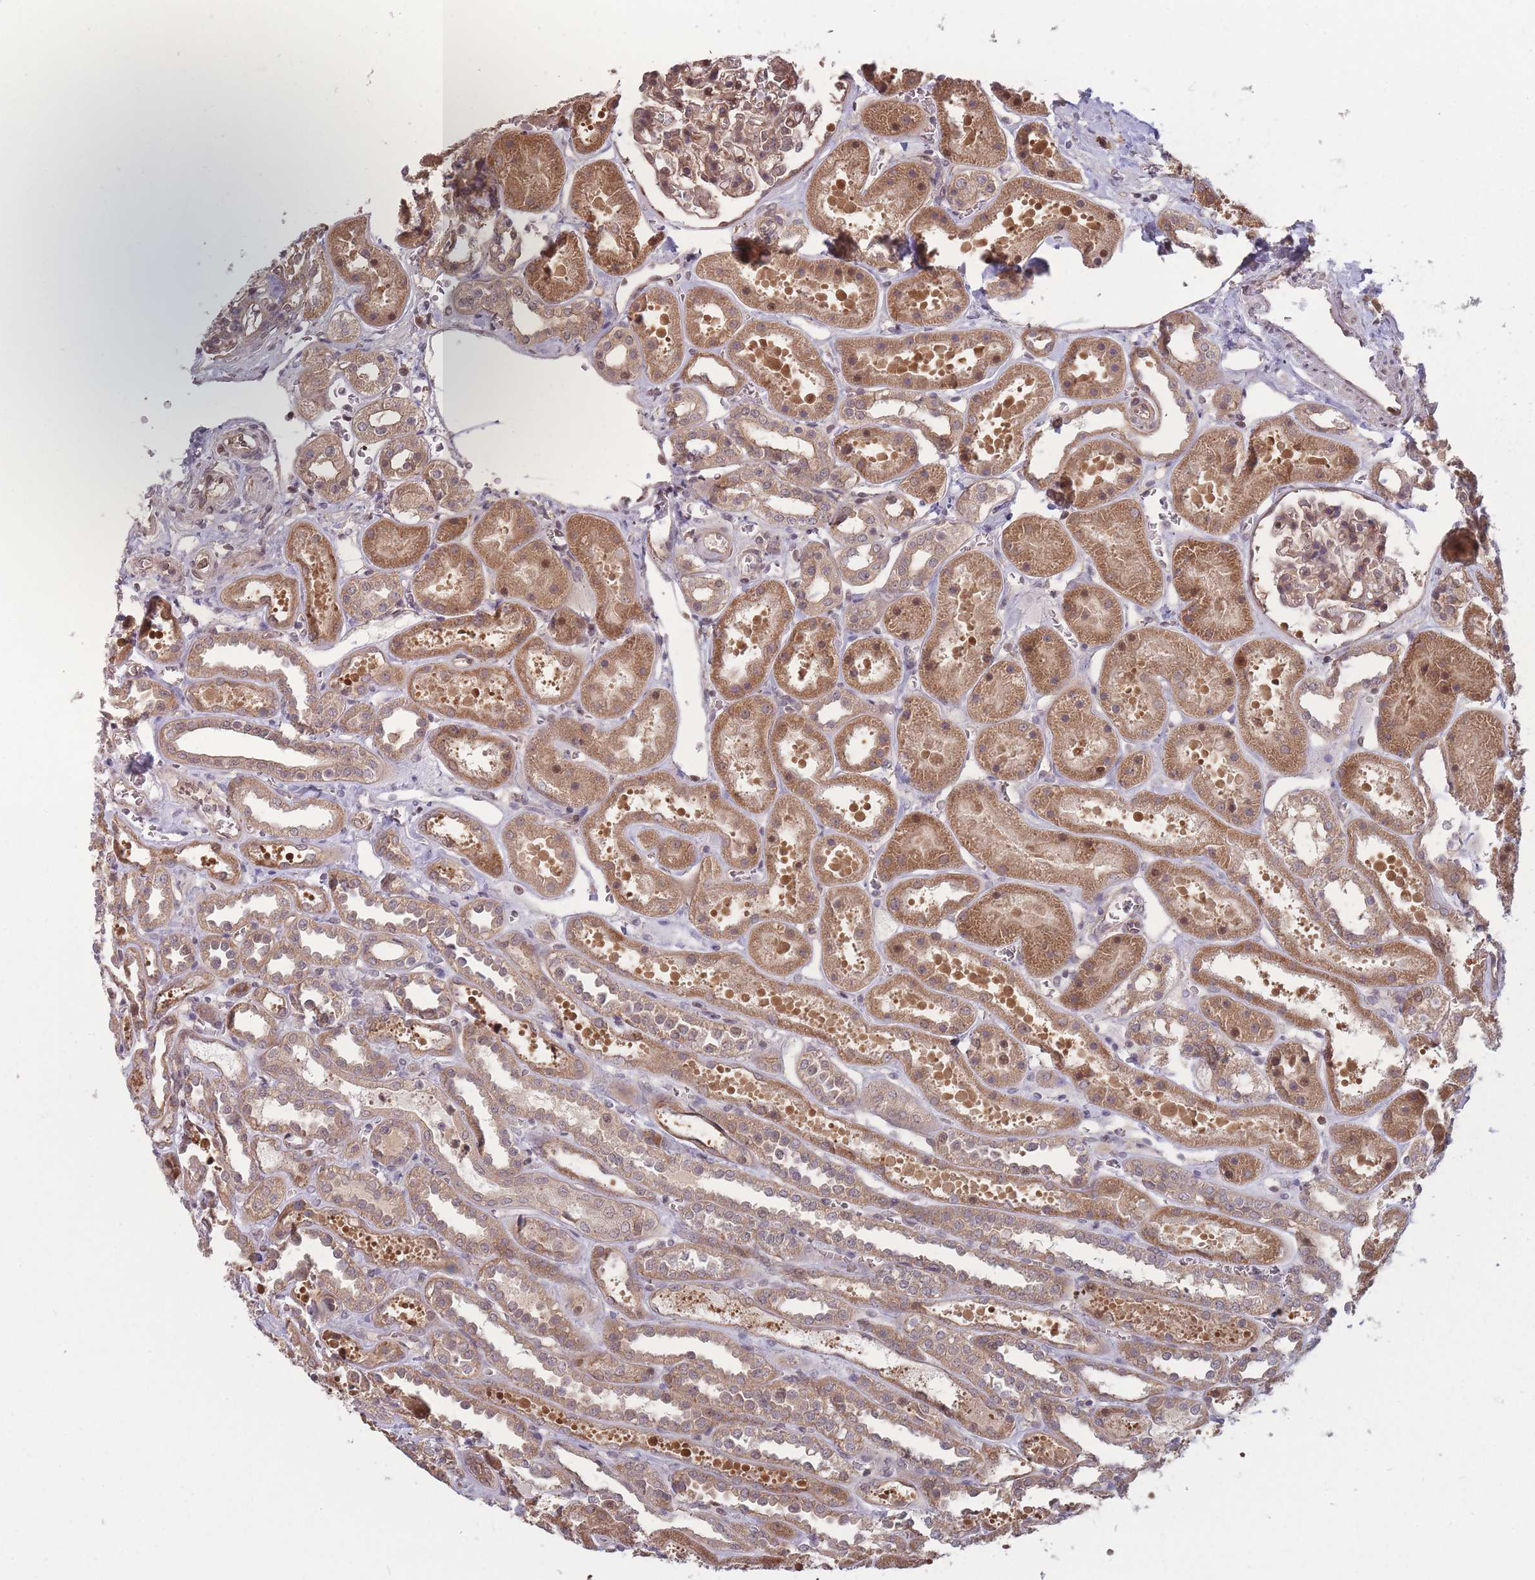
{"staining": {"intensity": "moderate", "quantity": ">75%", "location": "cytoplasmic/membranous,nuclear"}, "tissue": "kidney", "cell_type": "Cells in glomeruli", "image_type": "normal", "snomed": [{"axis": "morphology", "description": "Normal tissue, NOS"}, {"axis": "topography", "description": "Kidney"}], "caption": "Normal kidney was stained to show a protein in brown. There is medium levels of moderate cytoplasmic/membranous,nuclear staining in about >75% of cells in glomeruli.", "gene": "RPS18", "patient": {"sex": "female", "age": 41}}